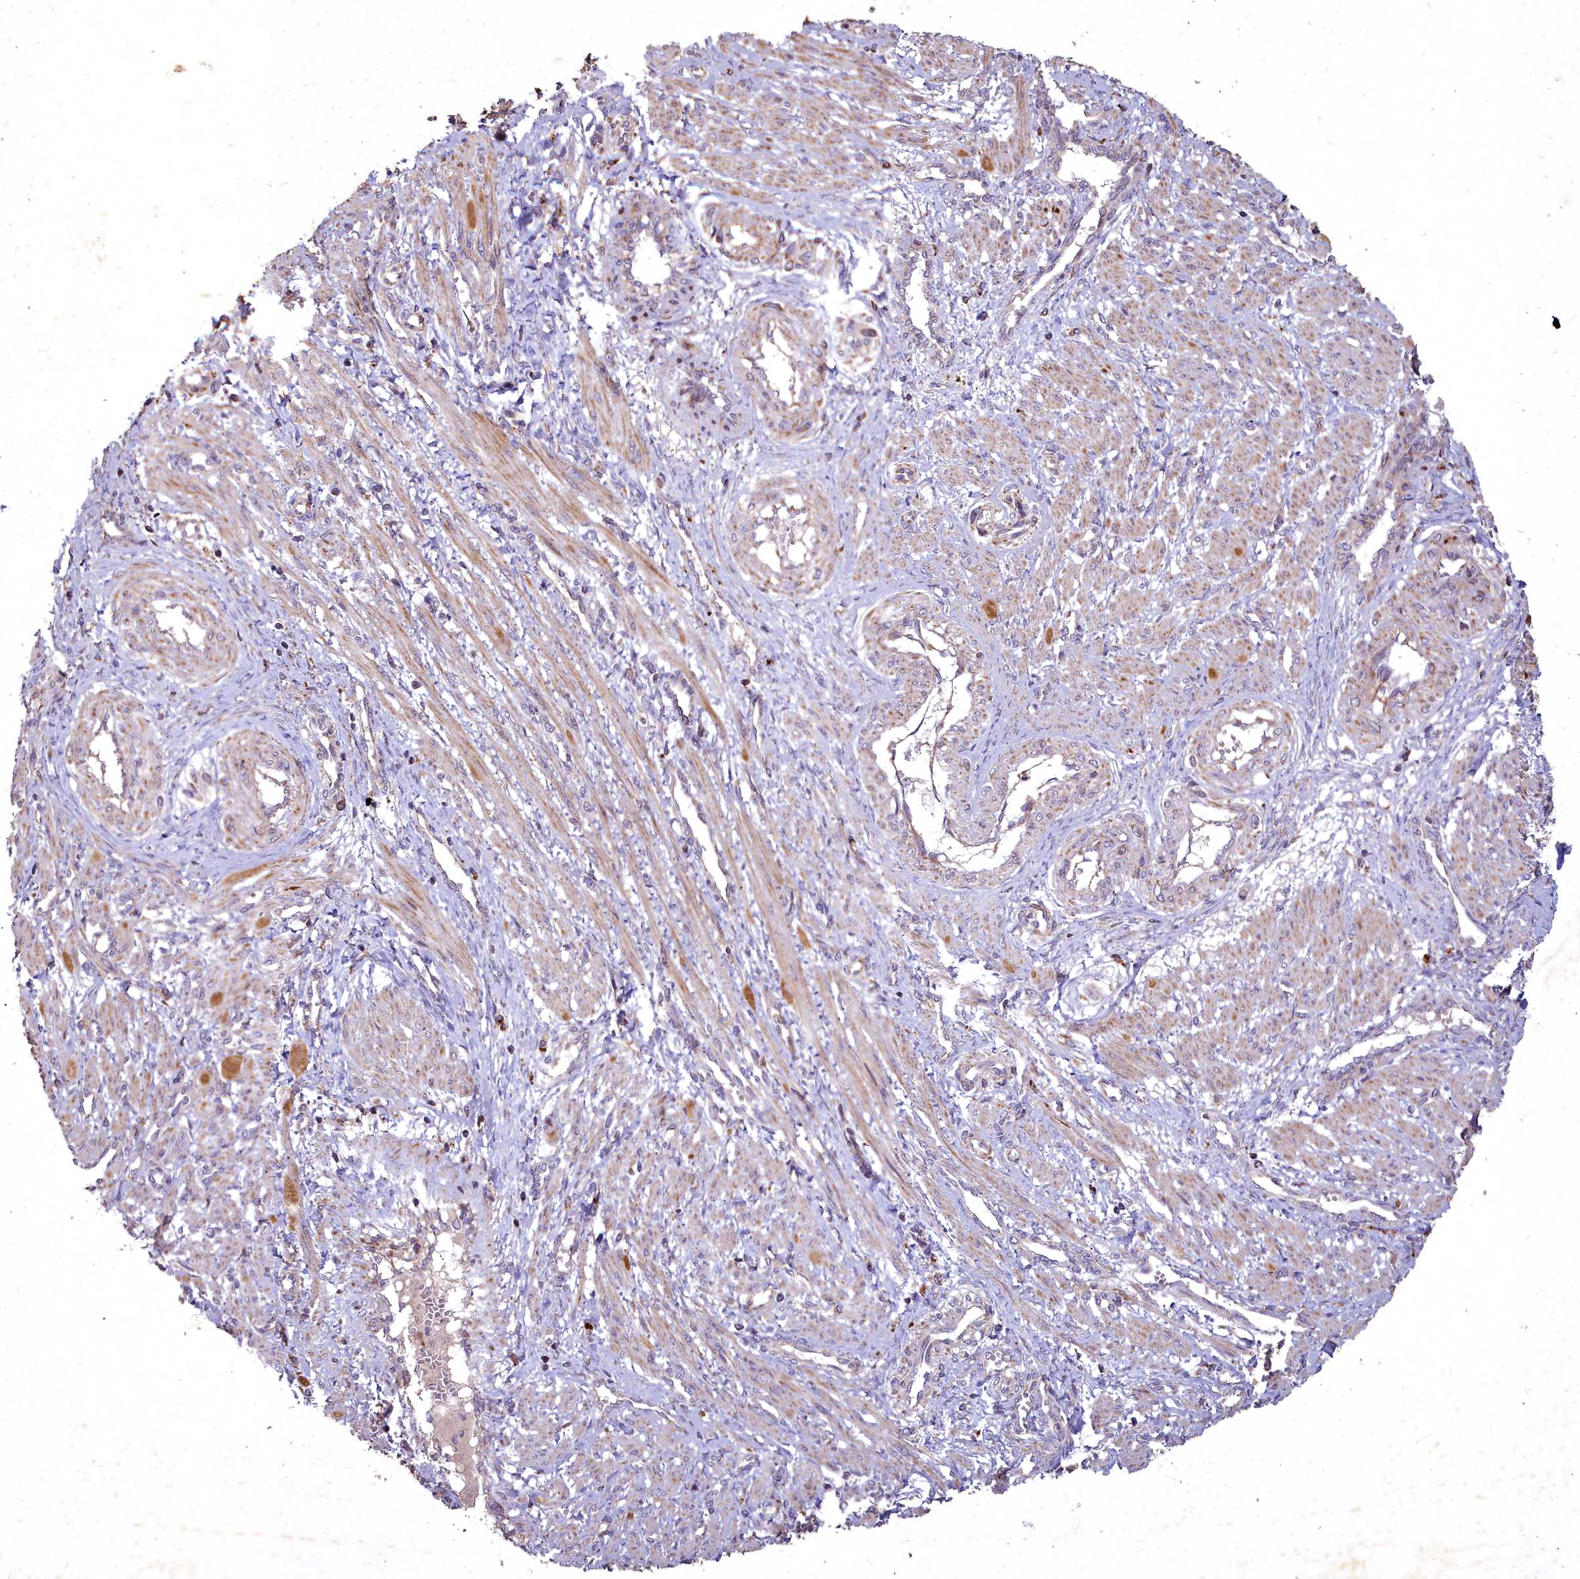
{"staining": {"intensity": "moderate", "quantity": ">75%", "location": "cytoplasmic/membranous"}, "tissue": "smooth muscle", "cell_type": "Smooth muscle cells", "image_type": "normal", "snomed": [{"axis": "morphology", "description": "Normal tissue, NOS"}, {"axis": "topography", "description": "Endometrium"}], "caption": "A high-resolution image shows IHC staining of benign smooth muscle, which reveals moderate cytoplasmic/membranous expression in approximately >75% of smooth muscle cells.", "gene": "COX11", "patient": {"sex": "female", "age": 33}}